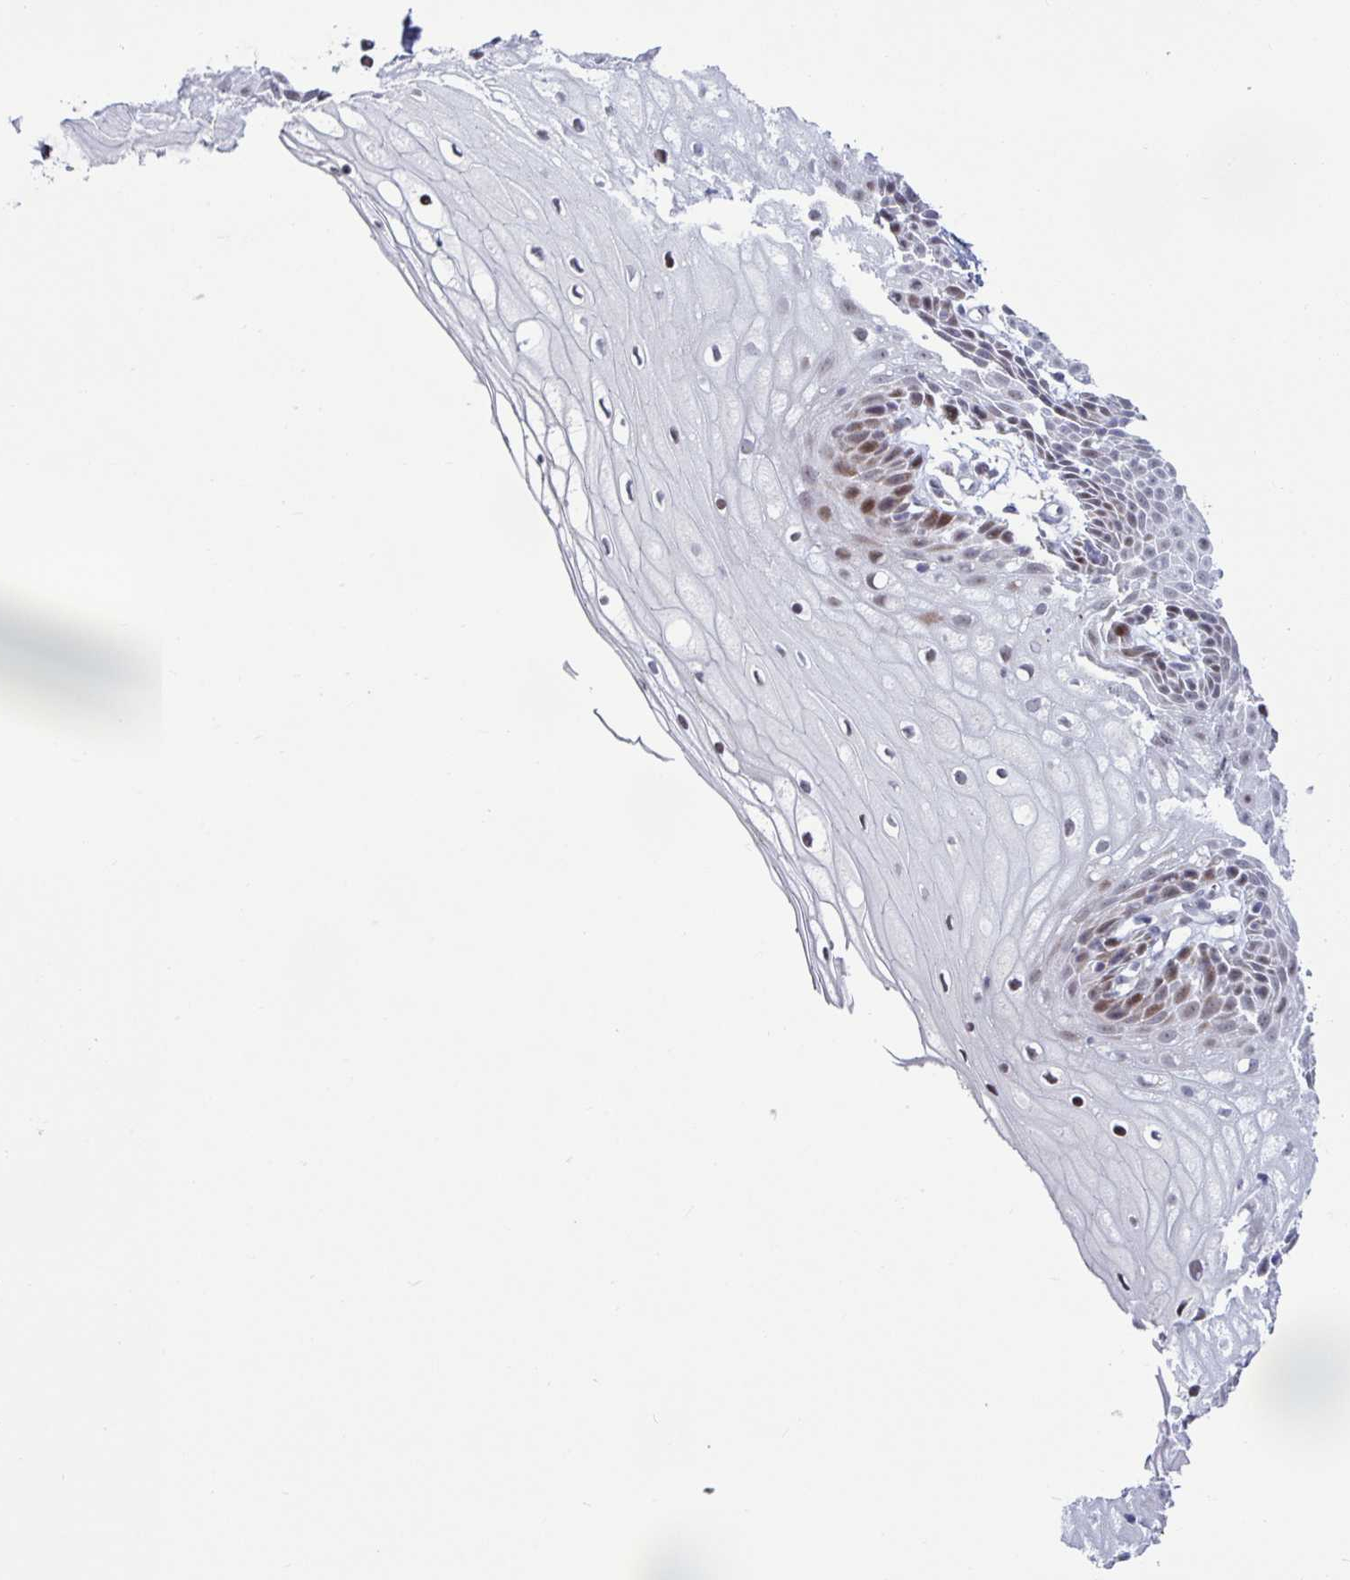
{"staining": {"intensity": "weak", "quantity": "<25%", "location": "nuclear"}, "tissue": "cervix", "cell_type": "Glandular cells", "image_type": "normal", "snomed": [{"axis": "morphology", "description": "Normal tissue, NOS"}, {"axis": "topography", "description": "Cervix"}], "caption": "Glandular cells show no significant protein positivity in normal cervix. (DAB immunohistochemistry with hematoxylin counter stain).", "gene": "DZIP1", "patient": {"sex": "female", "age": 36}}